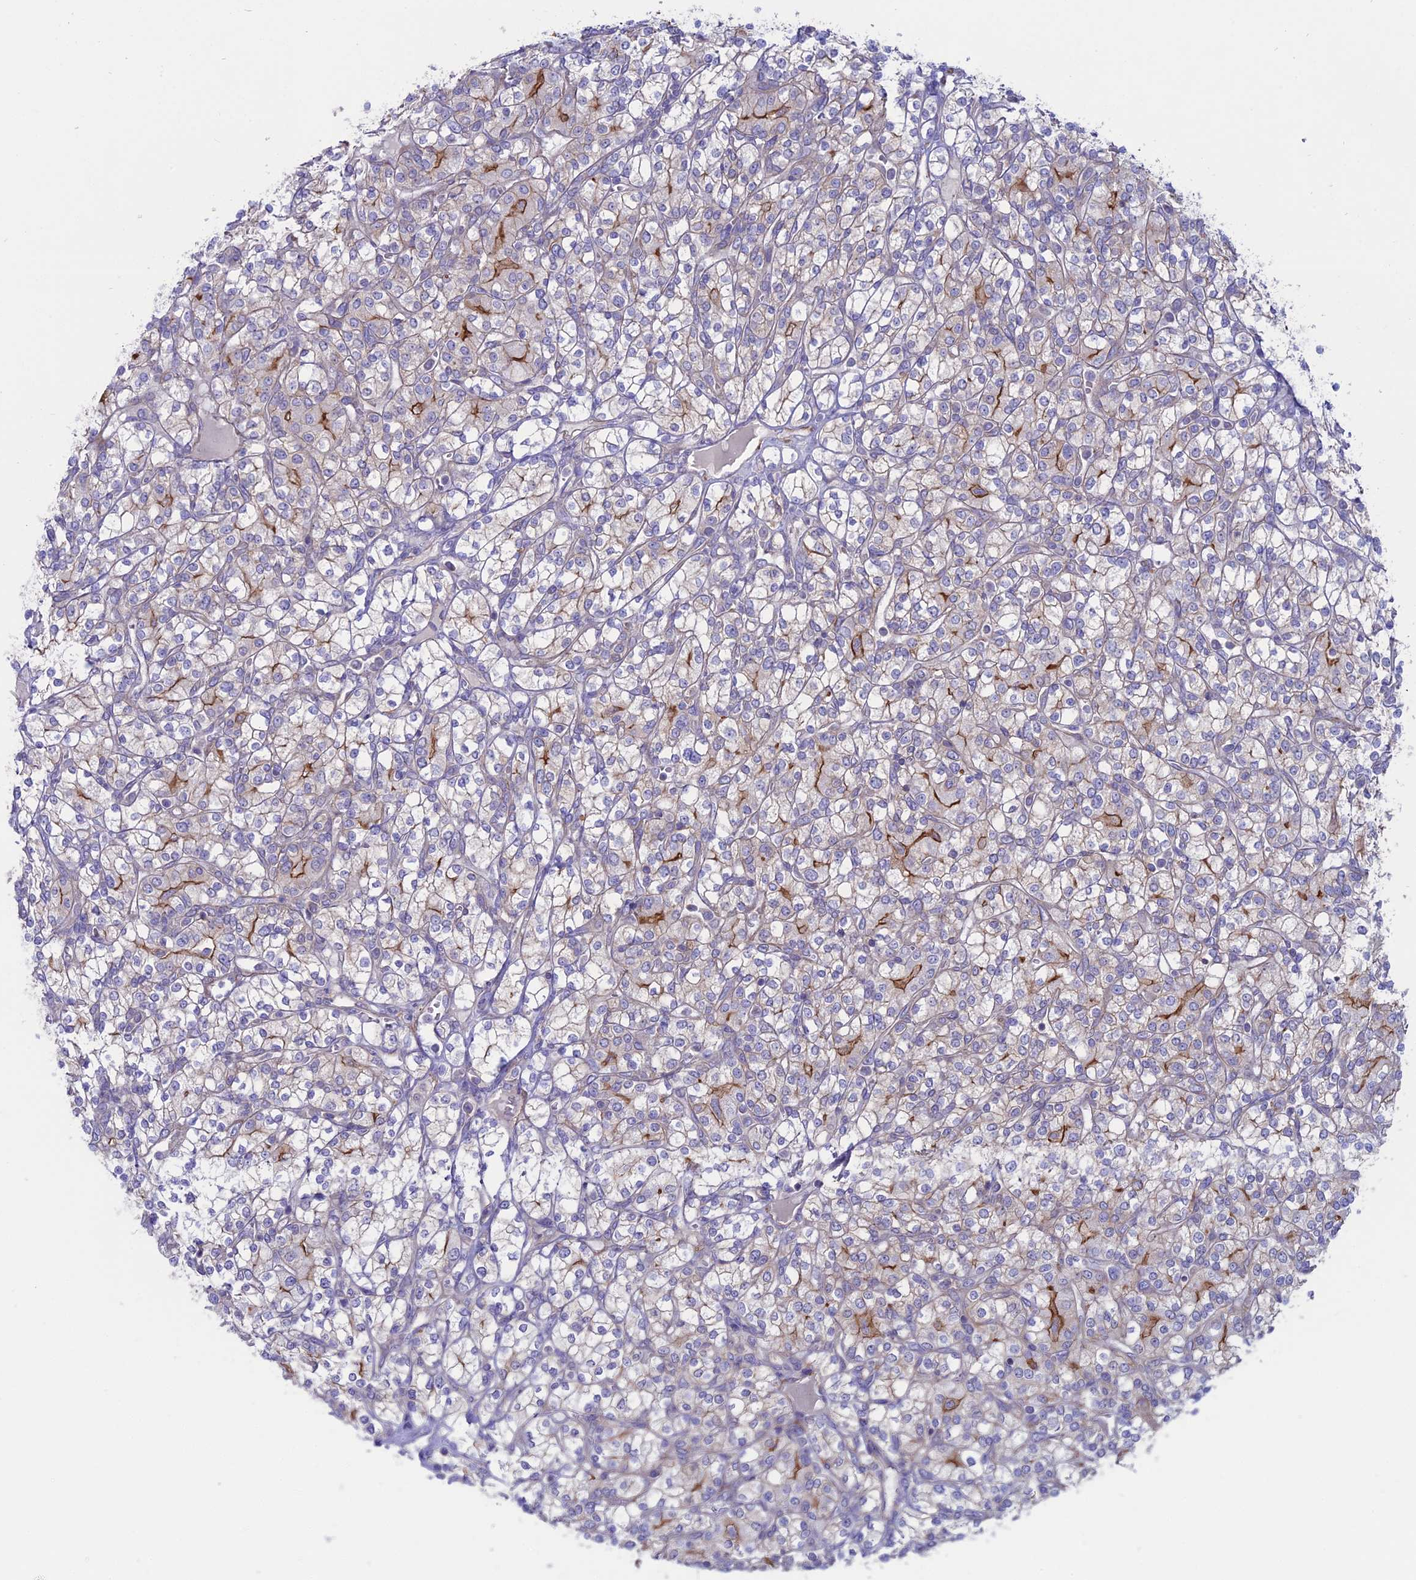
{"staining": {"intensity": "strong", "quantity": "<25%", "location": "cytoplasmic/membranous"}, "tissue": "renal cancer", "cell_type": "Tumor cells", "image_type": "cancer", "snomed": [{"axis": "morphology", "description": "Adenocarcinoma, NOS"}, {"axis": "topography", "description": "Kidney"}], "caption": "A brown stain highlights strong cytoplasmic/membranous positivity of a protein in renal cancer tumor cells. (DAB IHC with brightfield microscopy, high magnification).", "gene": "MYO5B", "patient": {"sex": "male", "age": 77}}